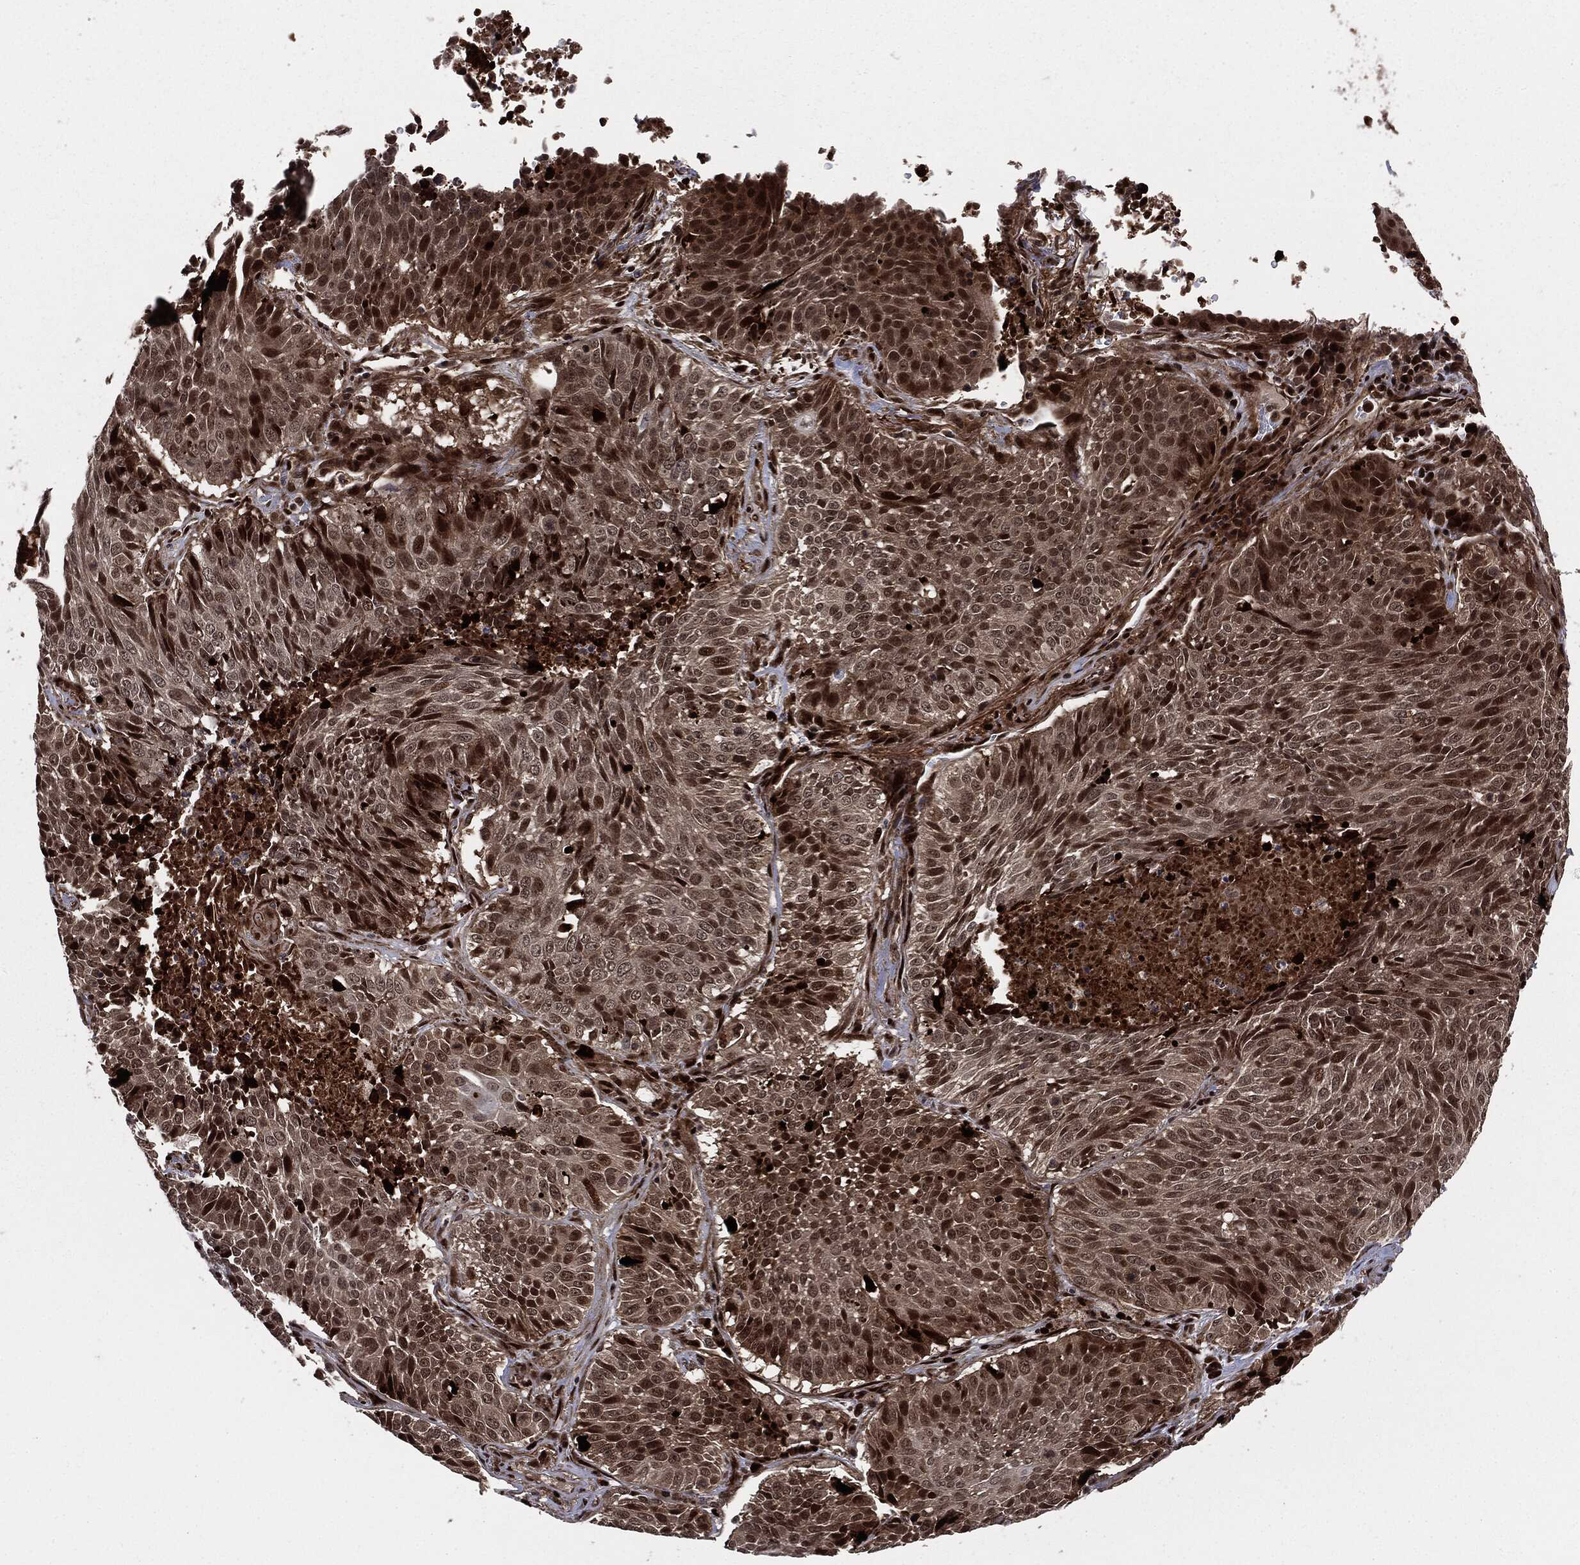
{"staining": {"intensity": "strong", "quantity": "25%-75%", "location": "nuclear"}, "tissue": "lung cancer", "cell_type": "Tumor cells", "image_type": "cancer", "snomed": [{"axis": "morphology", "description": "Squamous cell carcinoma, NOS"}, {"axis": "topography", "description": "Lung"}], "caption": "IHC (DAB) staining of lung squamous cell carcinoma exhibits strong nuclear protein expression in approximately 25%-75% of tumor cells.", "gene": "SMAD4", "patient": {"sex": "male", "age": 64}}